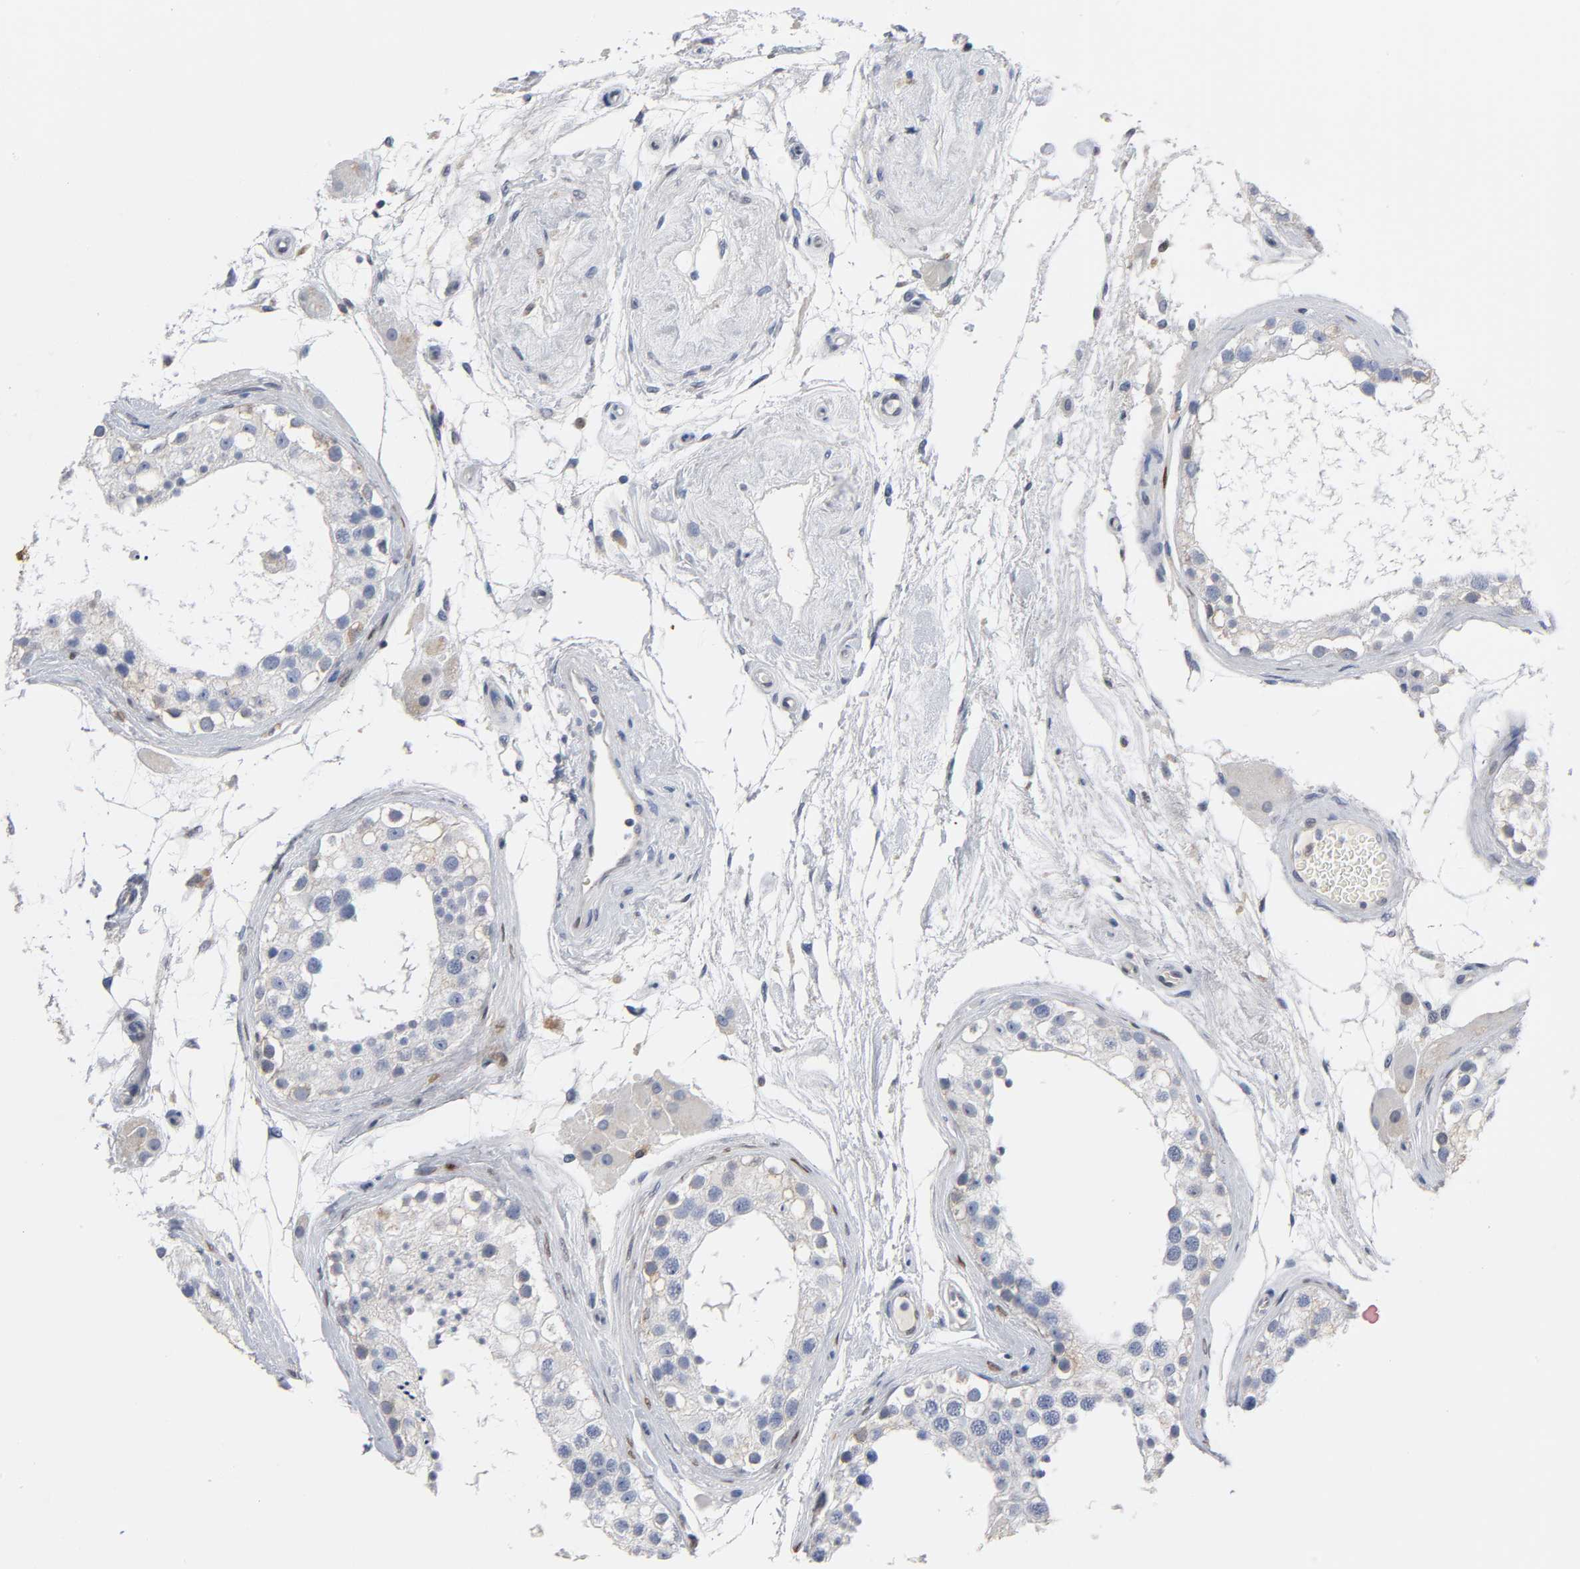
{"staining": {"intensity": "weak", "quantity": "<25%", "location": "cytoplasmic/membranous"}, "tissue": "testis", "cell_type": "Cells in seminiferous ducts", "image_type": "normal", "snomed": [{"axis": "morphology", "description": "Normal tissue, NOS"}, {"axis": "topography", "description": "Testis"}], "caption": "Immunohistochemistry (IHC) image of normal human testis stained for a protein (brown), which reveals no expression in cells in seminiferous ducts. (DAB IHC visualized using brightfield microscopy, high magnification).", "gene": "NFATC1", "patient": {"sex": "male", "age": 68}}